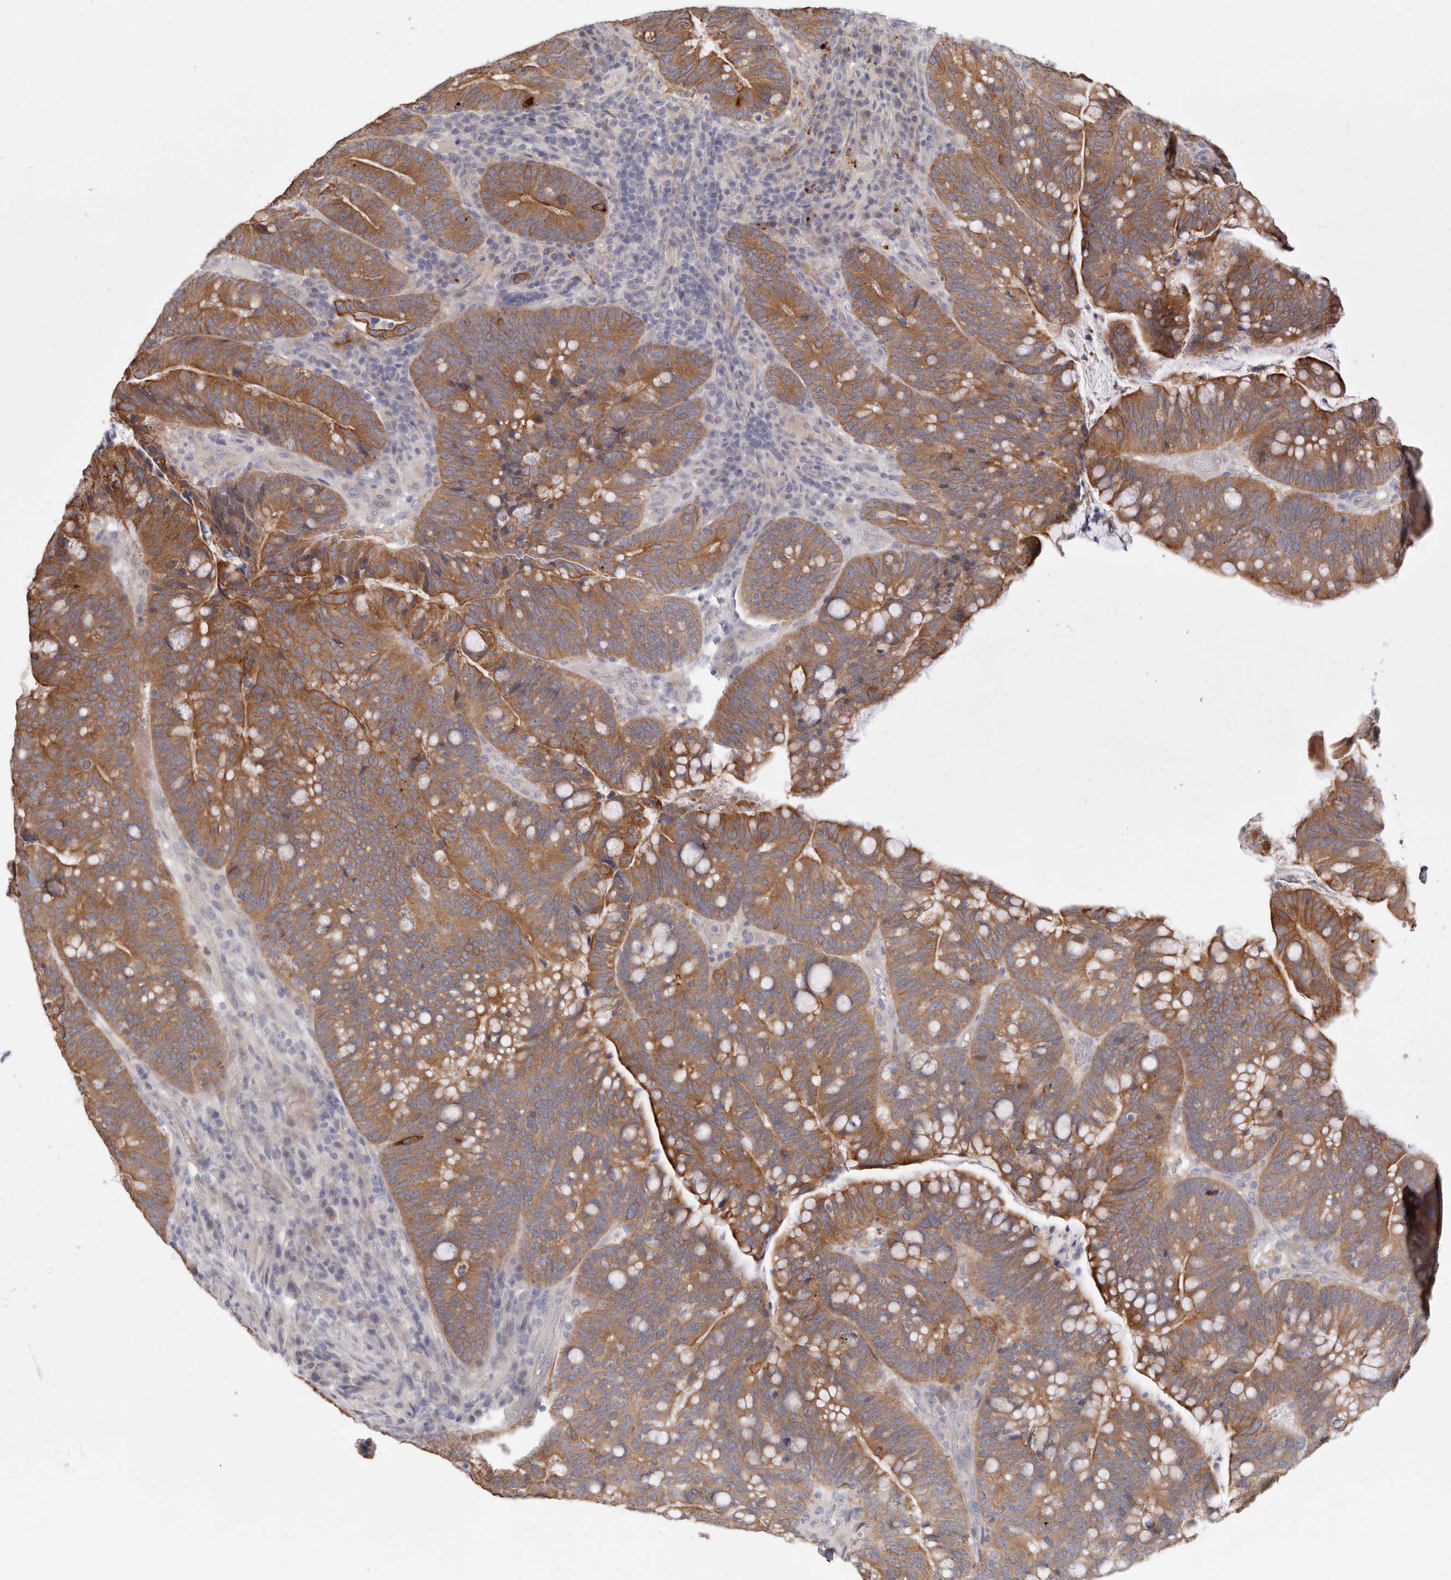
{"staining": {"intensity": "moderate", "quantity": ">75%", "location": "cytoplasmic/membranous"}, "tissue": "colorectal cancer", "cell_type": "Tumor cells", "image_type": "cancer", "snomed": [{"axis": "morphology", "description": "Adenocarcinoma, NOS"}, {"axis": "topography", "description": "Colon"}], "caption": "A brown stain highlights moderate cytoplasmic/membranous staining of a protein in colorectal cancer tumor cells.", "gene": "USH1C", "patient": {"sex": "female", "age": 66}}